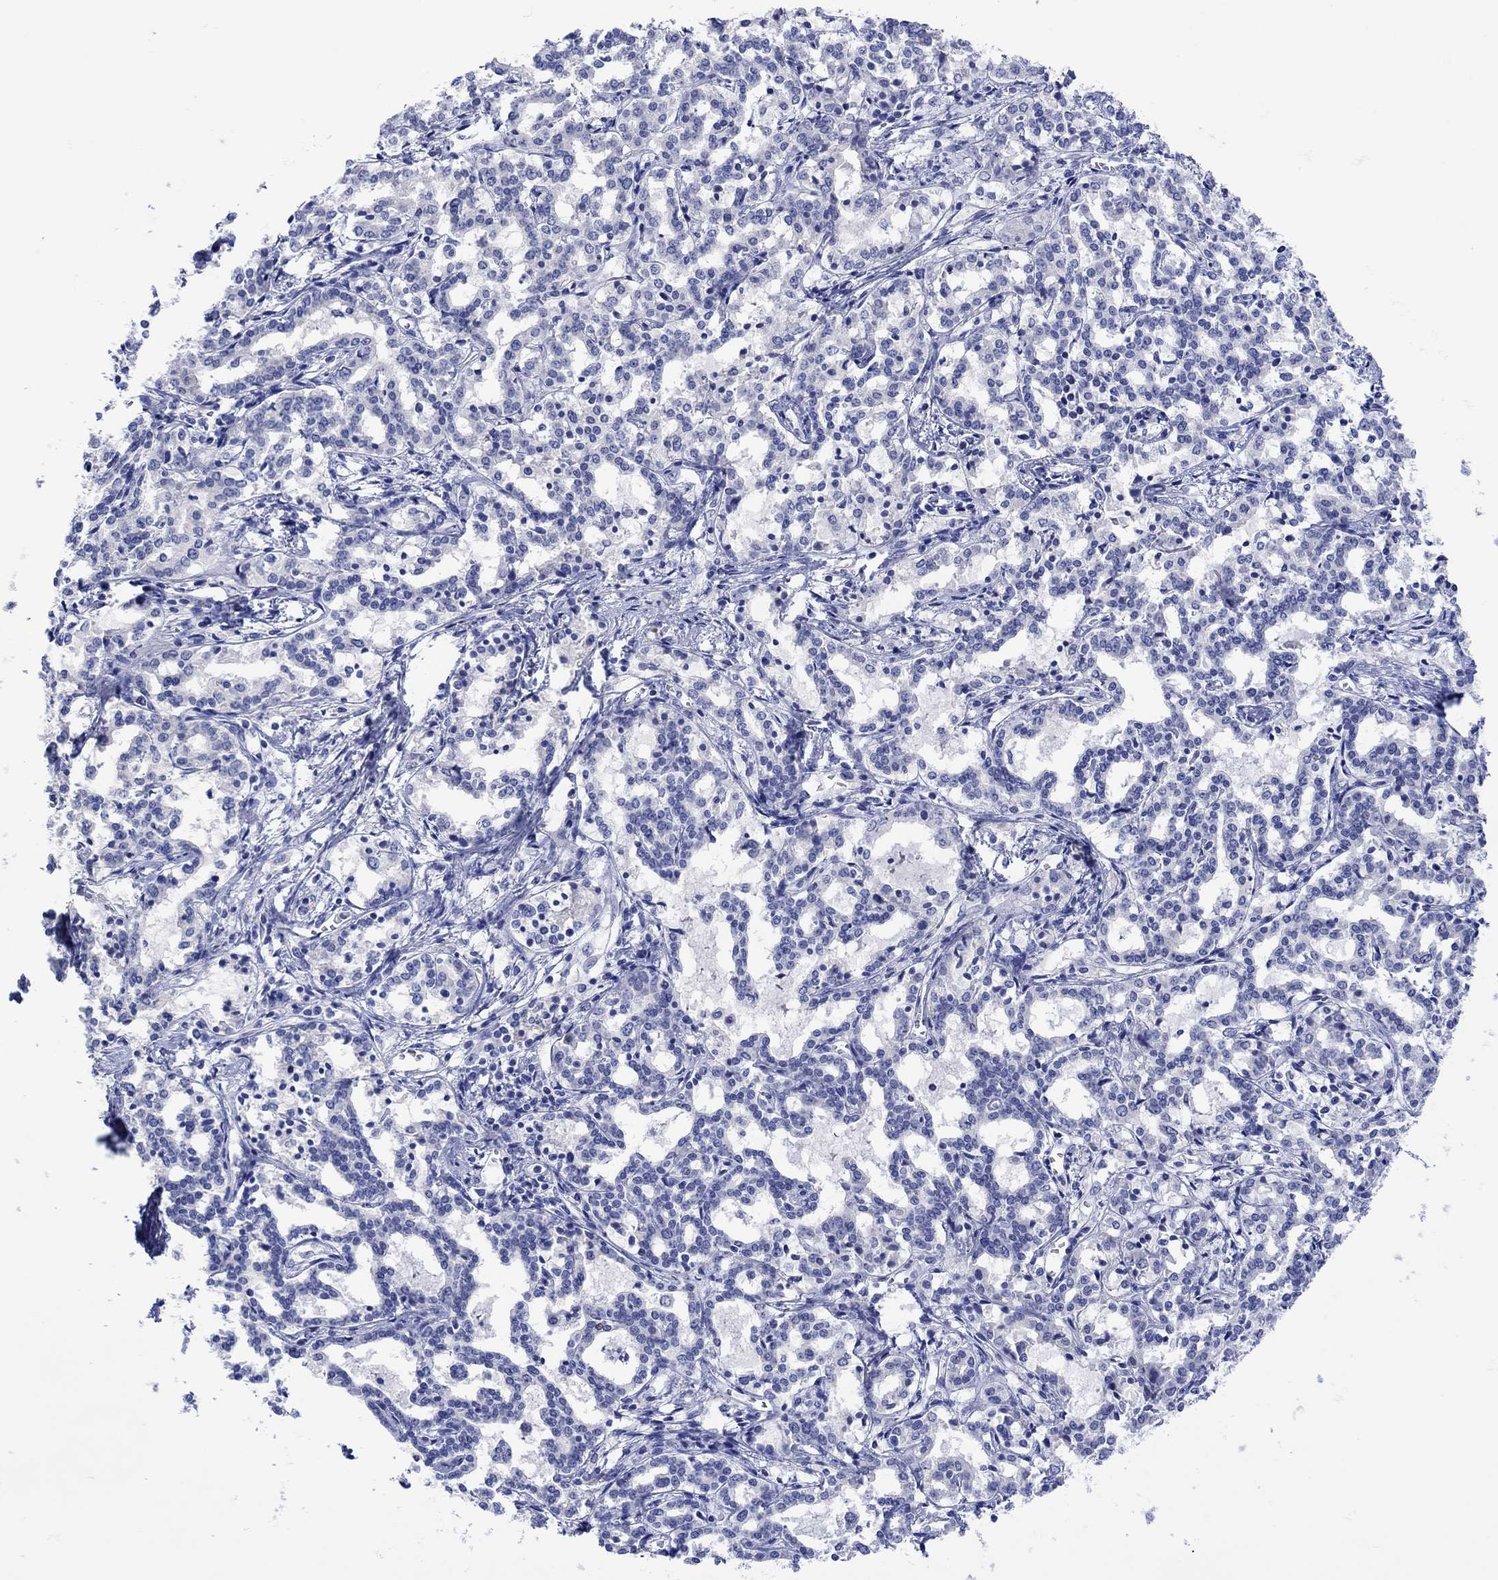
{"staining": {"intensity": "negative", "quantity": "none", "location": "none"}, "tissue": "liver cancer", "cell_type": "Tumor cells", "image_type": "cancer", "snomed": [{"axis": "morphology", "description": "Cholangiocarcinoma"}, {"axis": "topography", "description": "Liver"}], "caption": "Immunohistochemical staining of human liver cancer (cholangiocarcinoma) exhibits no significant staining in tumor cells.", "gene": "MSI1", "patient": {"sex": "female", "age": 47}}